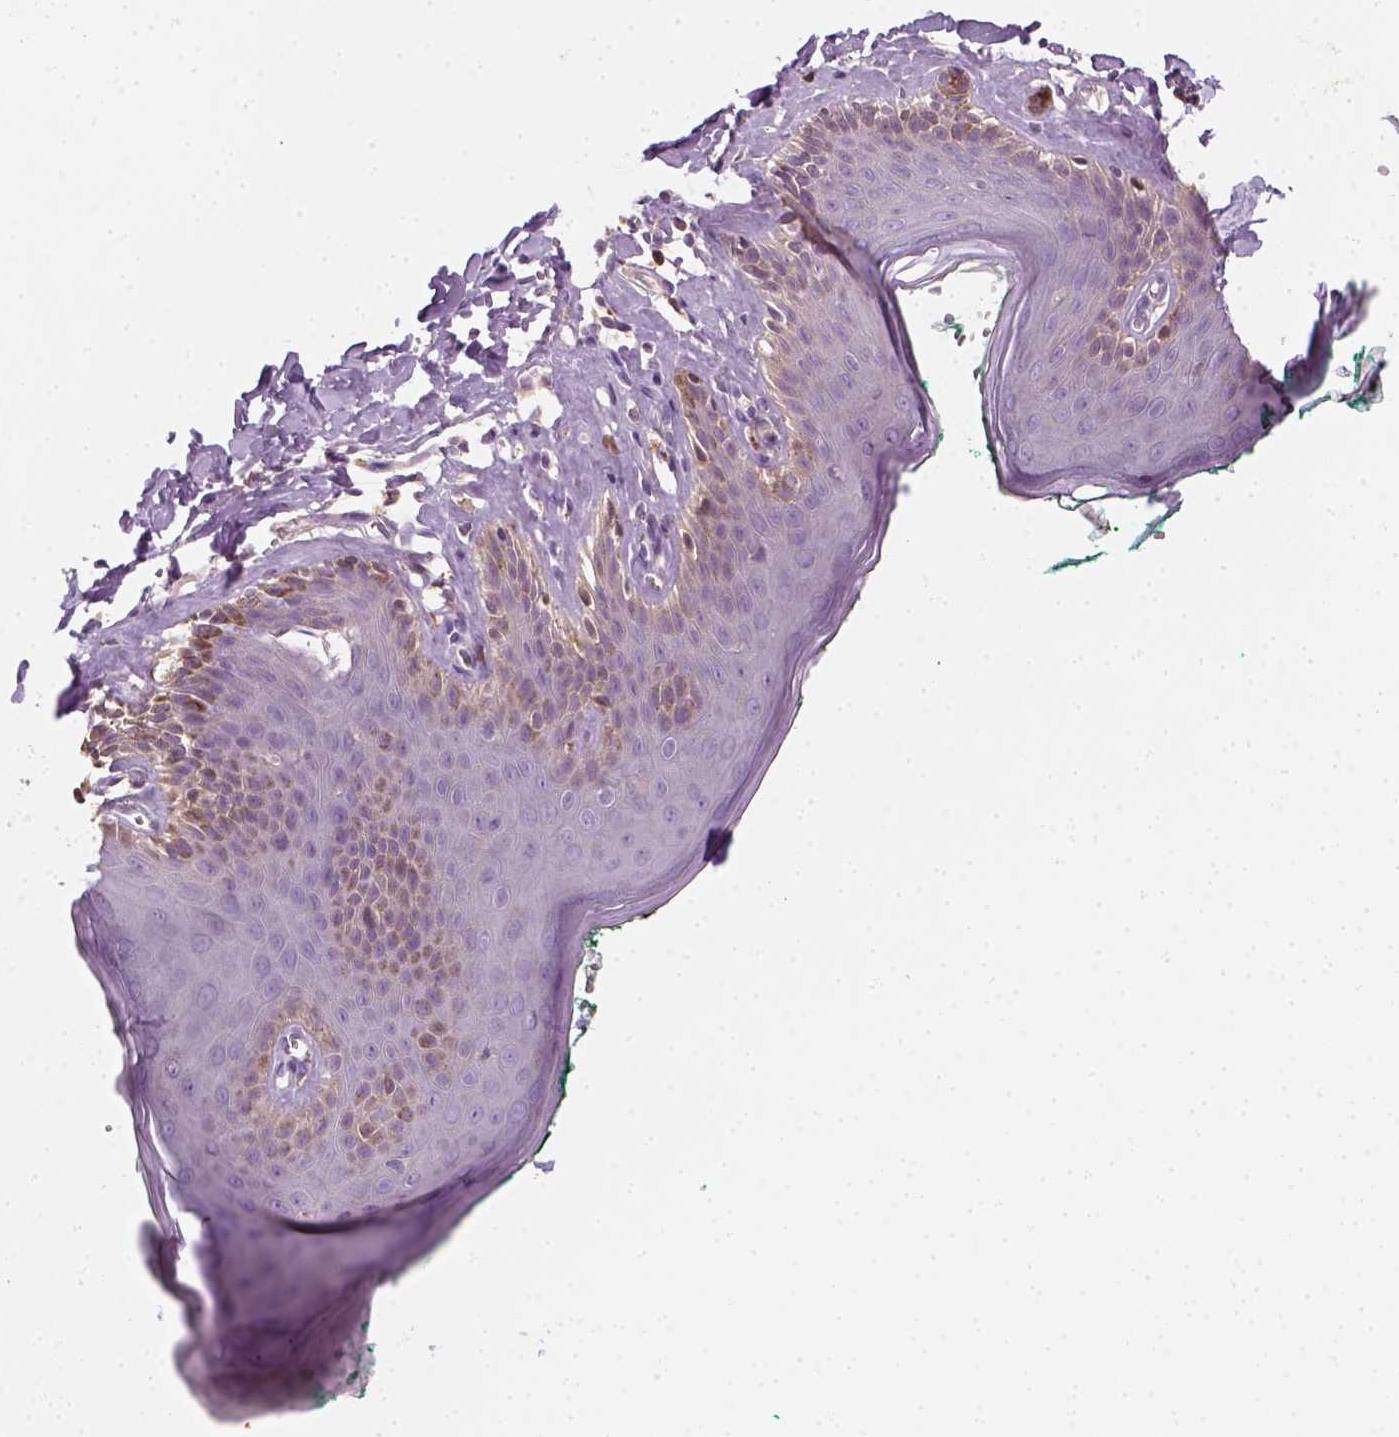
{"staining": {"intensity": "weak", "quantity": "<25%", "location": "cytoplasmic/membranous"}, "tissue": "skin", "cell_type": "Epidermal cells", "image_type": "normal", "snomed": [{"axis": "morphology", "description": "Normal tissue, NOS"}, {"axis": "topography", "description": "Vulva"}, {"axis": "topography", "description": "Peripheral nerve tissue"}], "caption": "This image is of unremarkable skin stained with immunohistochemistry (IHC) to label a protein in brown with the nuclei are counter-stained blue. There is no expression in epidermal cells. (DAB IHC, high magnification).", "gene": "EPHB1", "patient": {"sex": "female", "age": 66}}